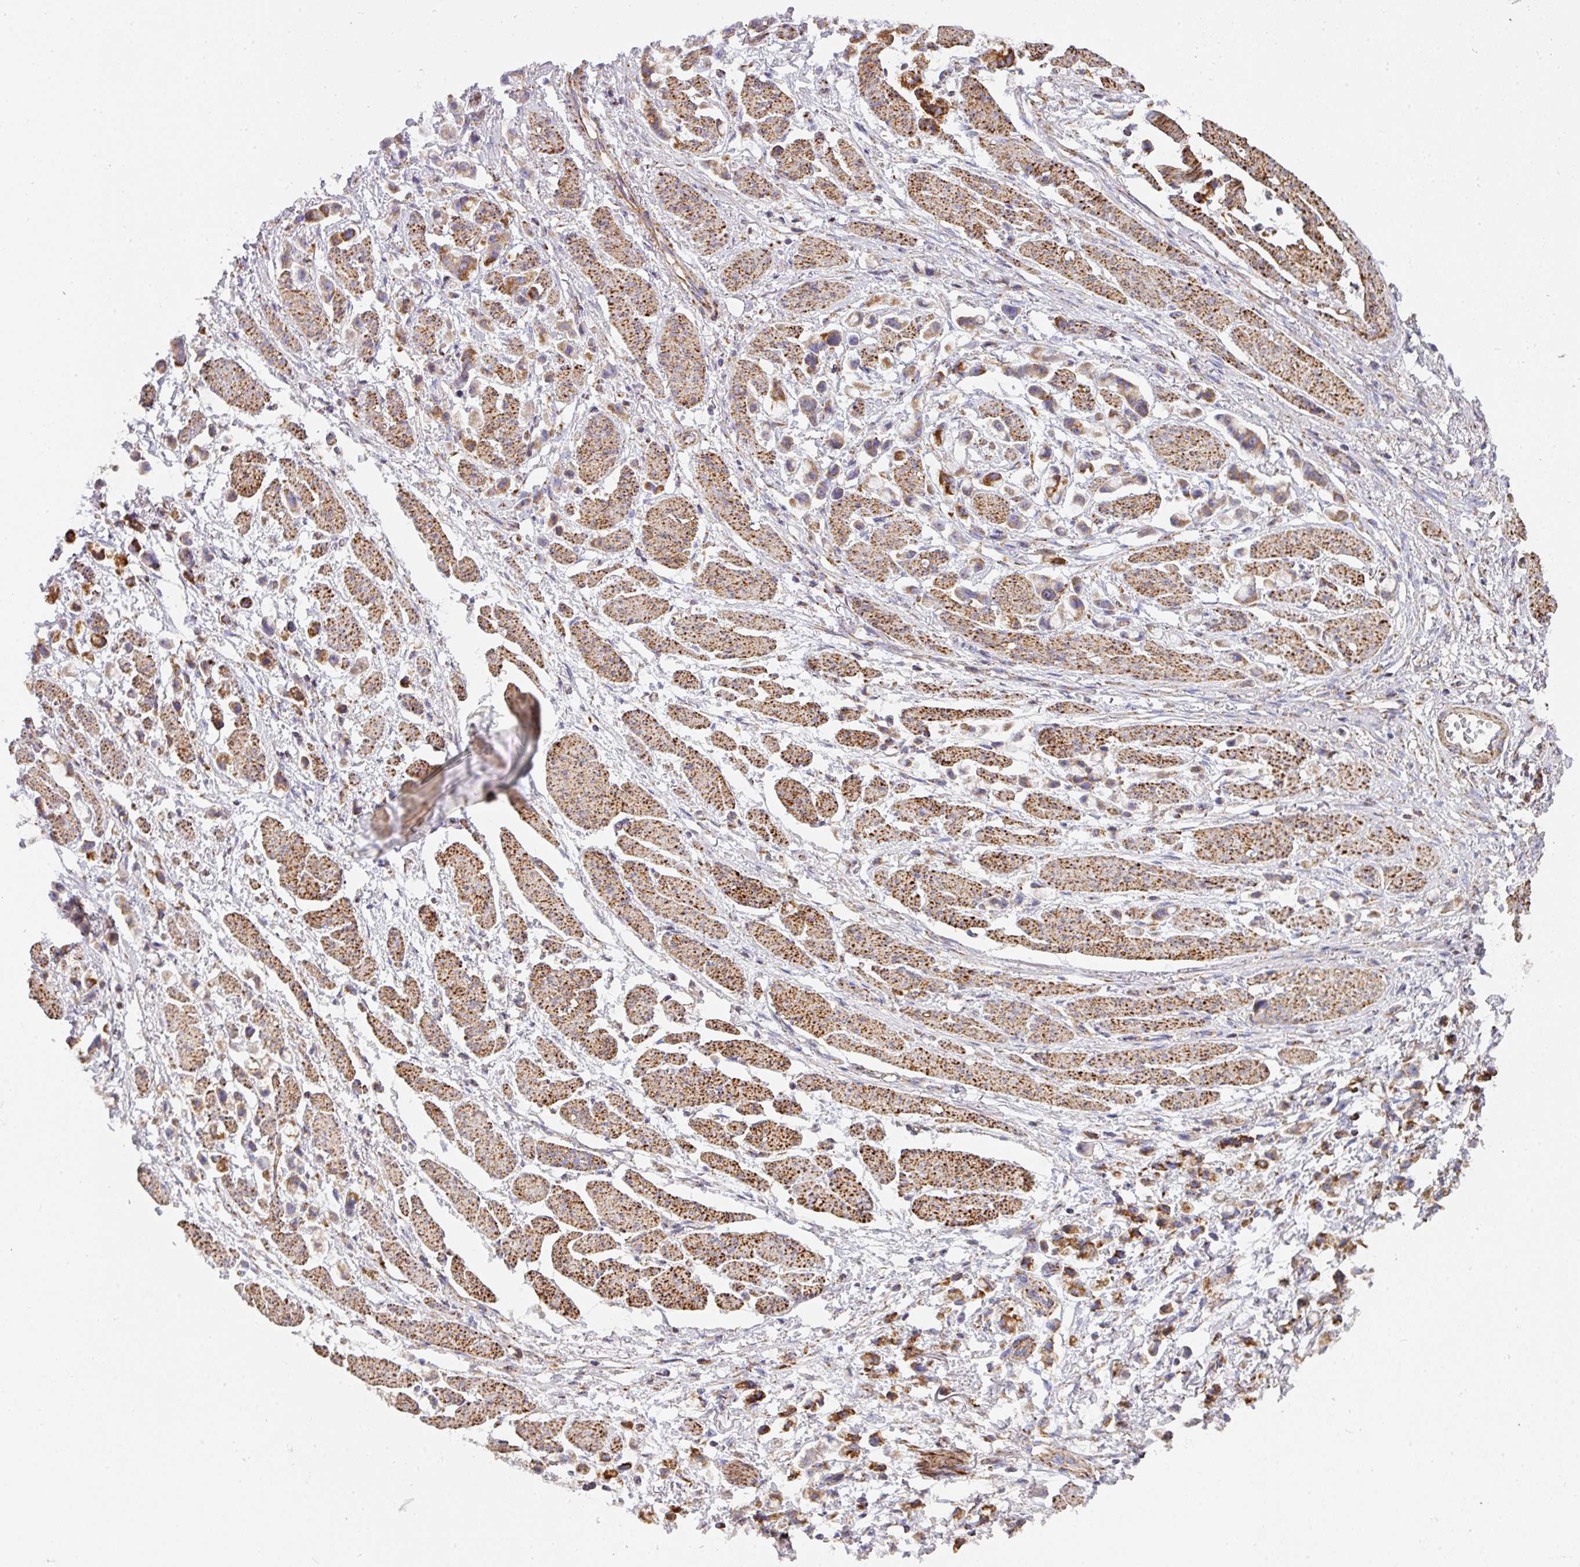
{"staining": {"intensity": "strong", "quantity": ">75%", "location": "cytoplasmic/membranous"}, "tissue": "stomach cancer", "cell_type": "Tumor cells", "image_type": "cancer", "snomed": [{"axis": "morphology", "description": "Adenocarcinoma, NOS"}, {"axis": "topography", "description": "Stomach"}], "caption": "Tumor cells demonstrate high levels of strong cytoplasmic/membranous expression in approximately >75% of cells in stomach cancer (adenocarcinoma). The staining is performed using DAB (3,3'-diaminobenzidine) brown chromogen to label protein expression. The nuclei are counter-stained blue using hematoxylin.", "gene": "UQCRFS1", "patient": {"sex": "female", "age": 81}}